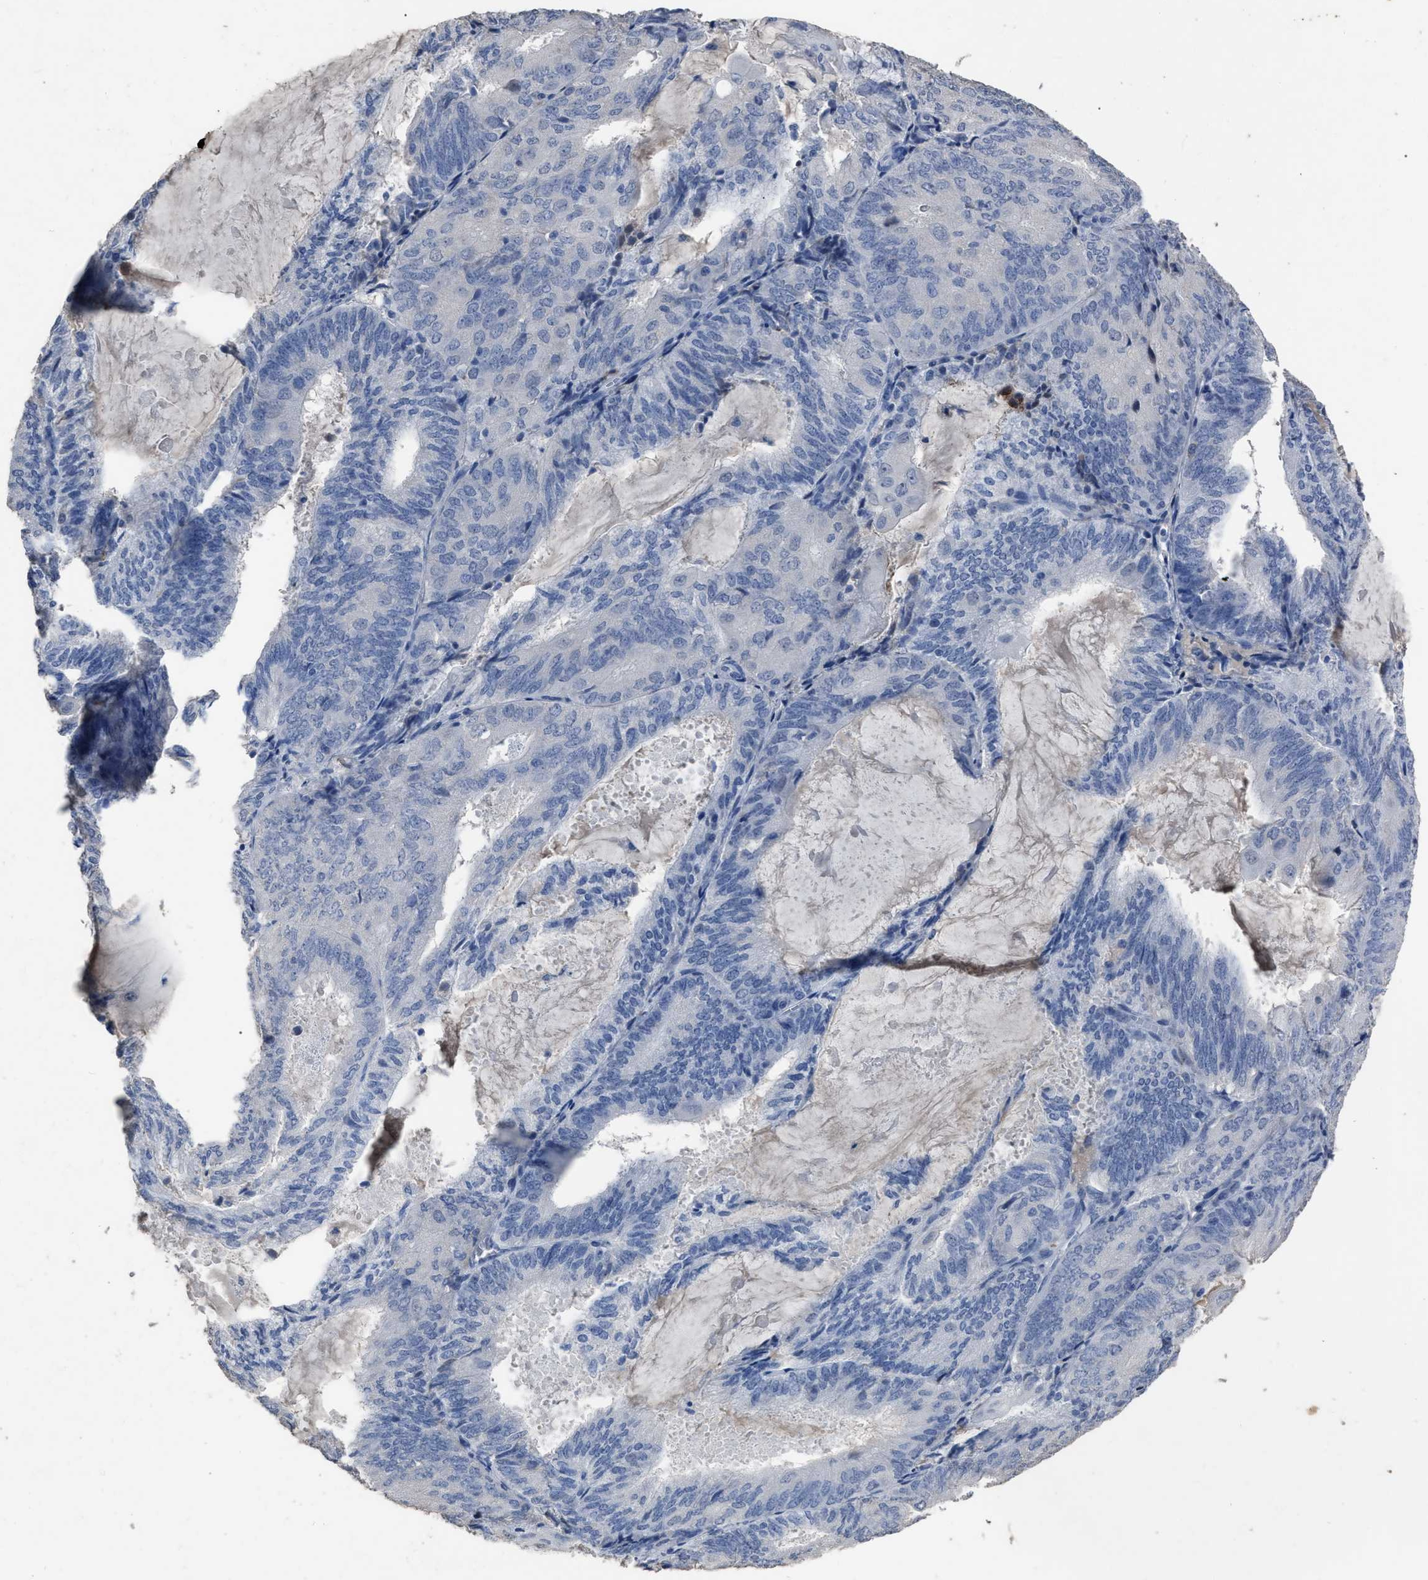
{"staining": {"intensity": "negative", "quantity": "none", "location": "none"}, "tissue": "endometrial cancer", "cell_type": "Tumor cells", "image_type": "cancer", "snomed": [{"axis": "morphology", "description": "Adenocarcinoma, NOS"}, {"axis": "topography", "description": "Endometrium"}], "caption": "High magnification brightfield microscopy of adenocarcinoma (endometrial) stained with DAB (brown) and counterstained with hematoxylin (blue): tumor cells show no significant expression. (DAB (3,3'-diaminobenzidine) immunohistochemistry, high magnification).", "gene": "HABP2", "patient": {"sex": "female", "age": 81}}